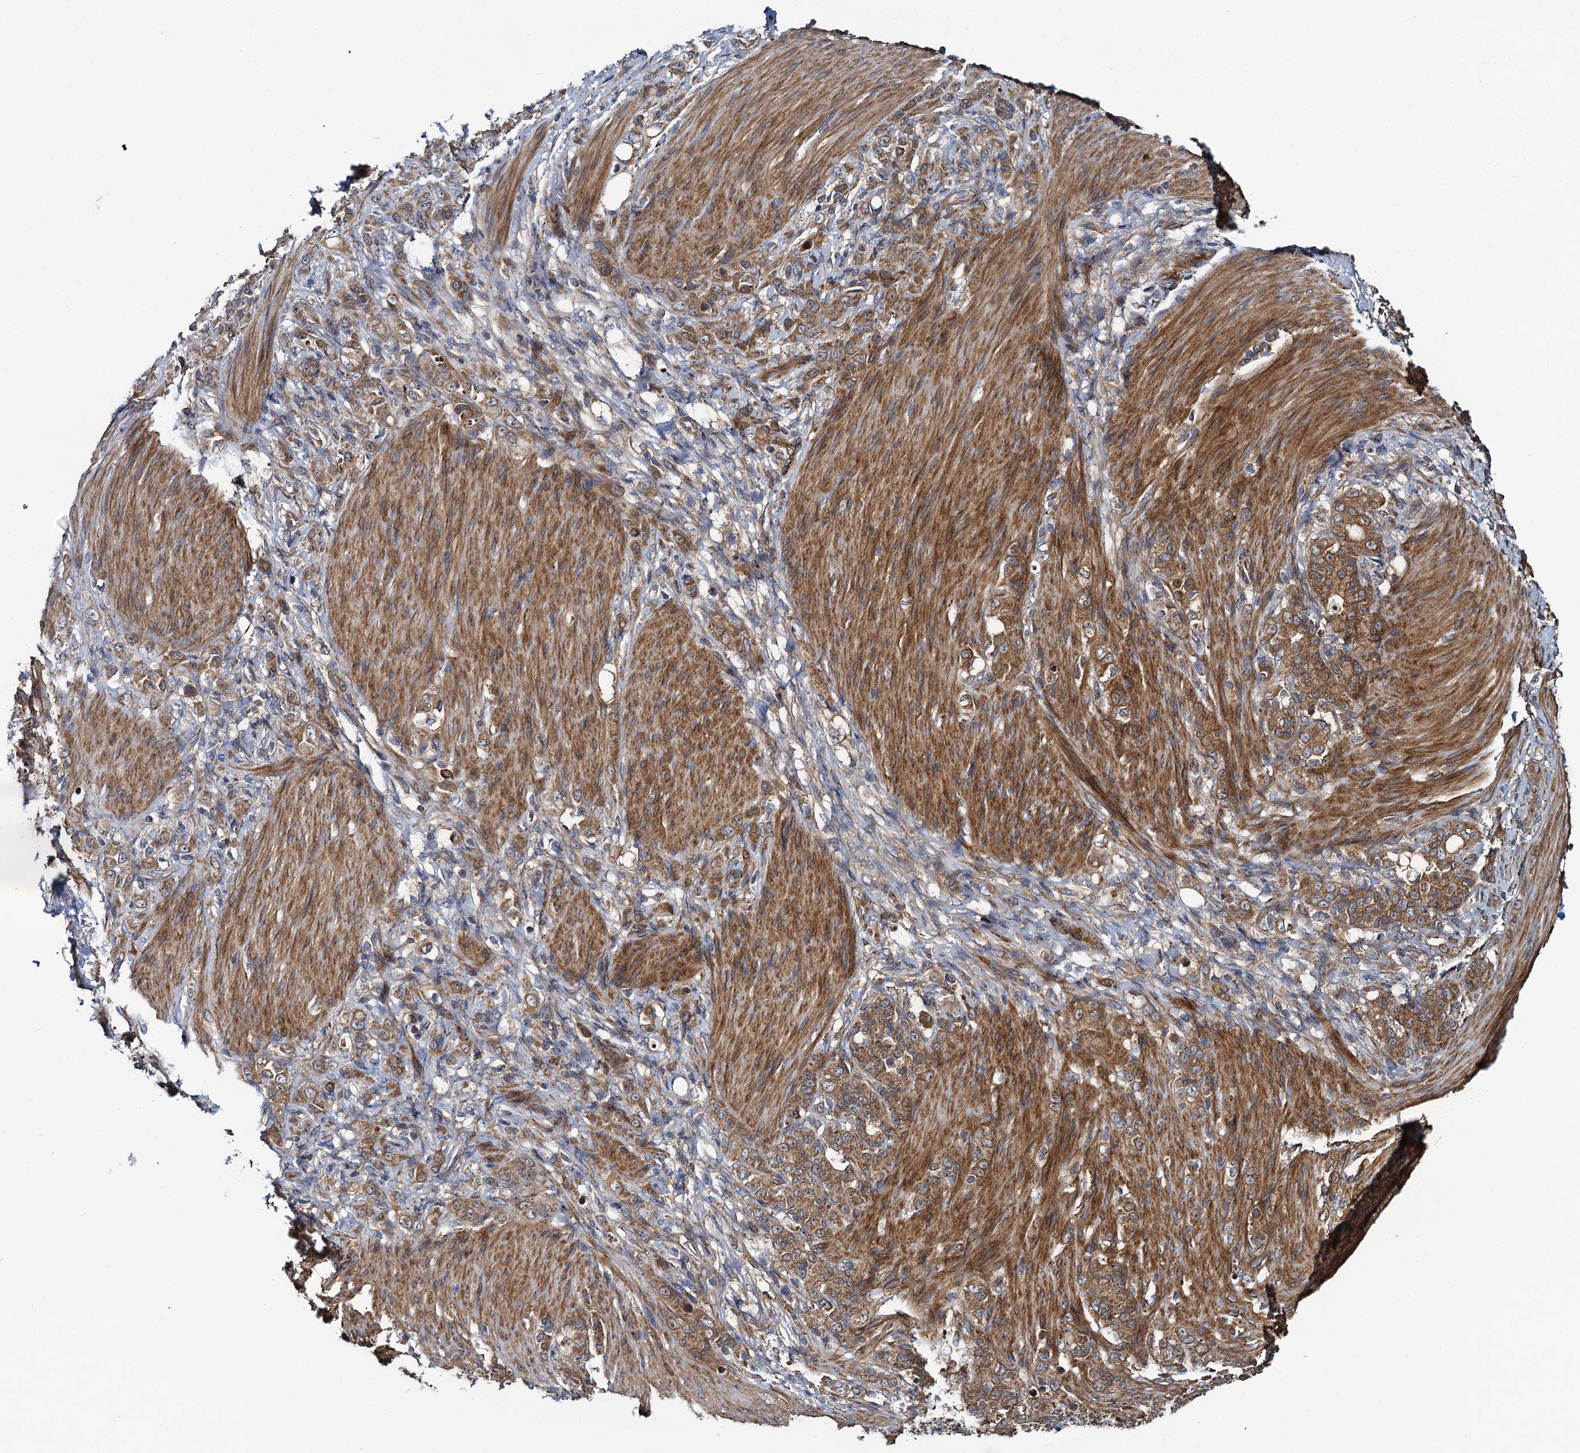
{"staining": {"intensity": "moderate", "quantity": ">75%", "location": "cytoplasmic/membranous"}, "tissue": "stomach cancer", "cell_type": "Tumor cells", "image_type": "cancer", "snomed": [{"axis": "morphology", "description": "Adenocarcinoma, NOS"}, {"axis": "topography", "description": "Stomach"}], "caption": "This micrograph exhibits IHC staining of stomach cancer (adenocarcinoma), with medium moderate cytoplasmic/membranous positivity in about >75% of tumor cells.", "gene": "NEK1", "patient": {"sex": "female", "age": 79}}